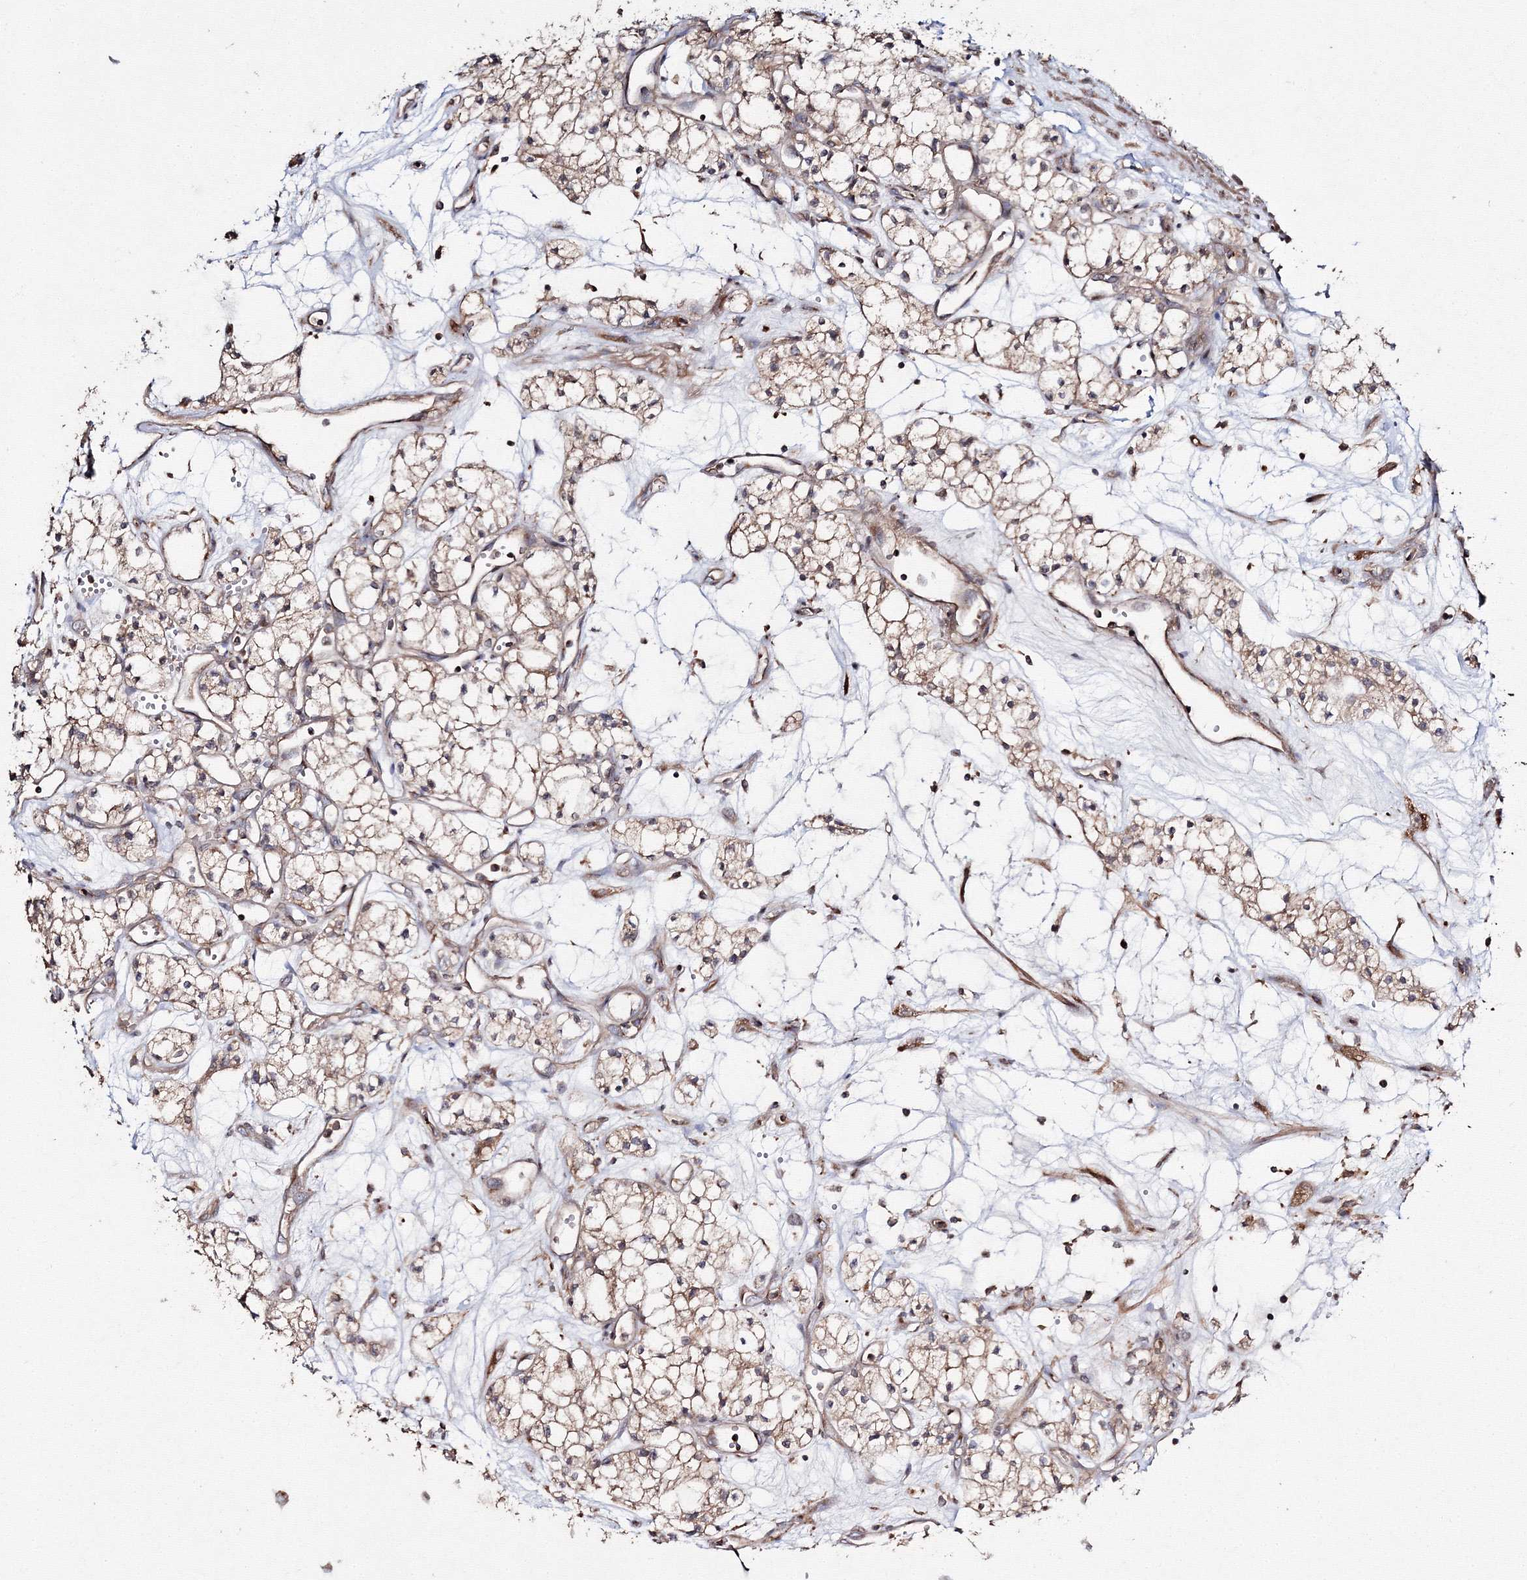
{"staining": {"intensity": "moderate", "quantity": ">75%", "location": "cytoplasmic/membranous"}, "tissue": "renal cancer", "cell_type": "Tumor cells", "image_type": "cancer", "snomed": [{"axis": "morphology", "description": "Adenocarcinoma, NOS"}, {"axis": "topography", "description": "Kidney"}], "caption": "Immunohistochemical staining of renal cancer (adenocarcinoma) exhibits medium levels of moderate cytoplasmic/membranous staining in about >75% of tumor cells.", "gene": "DDO", "patient": {"sex": "male", "age": 59}}